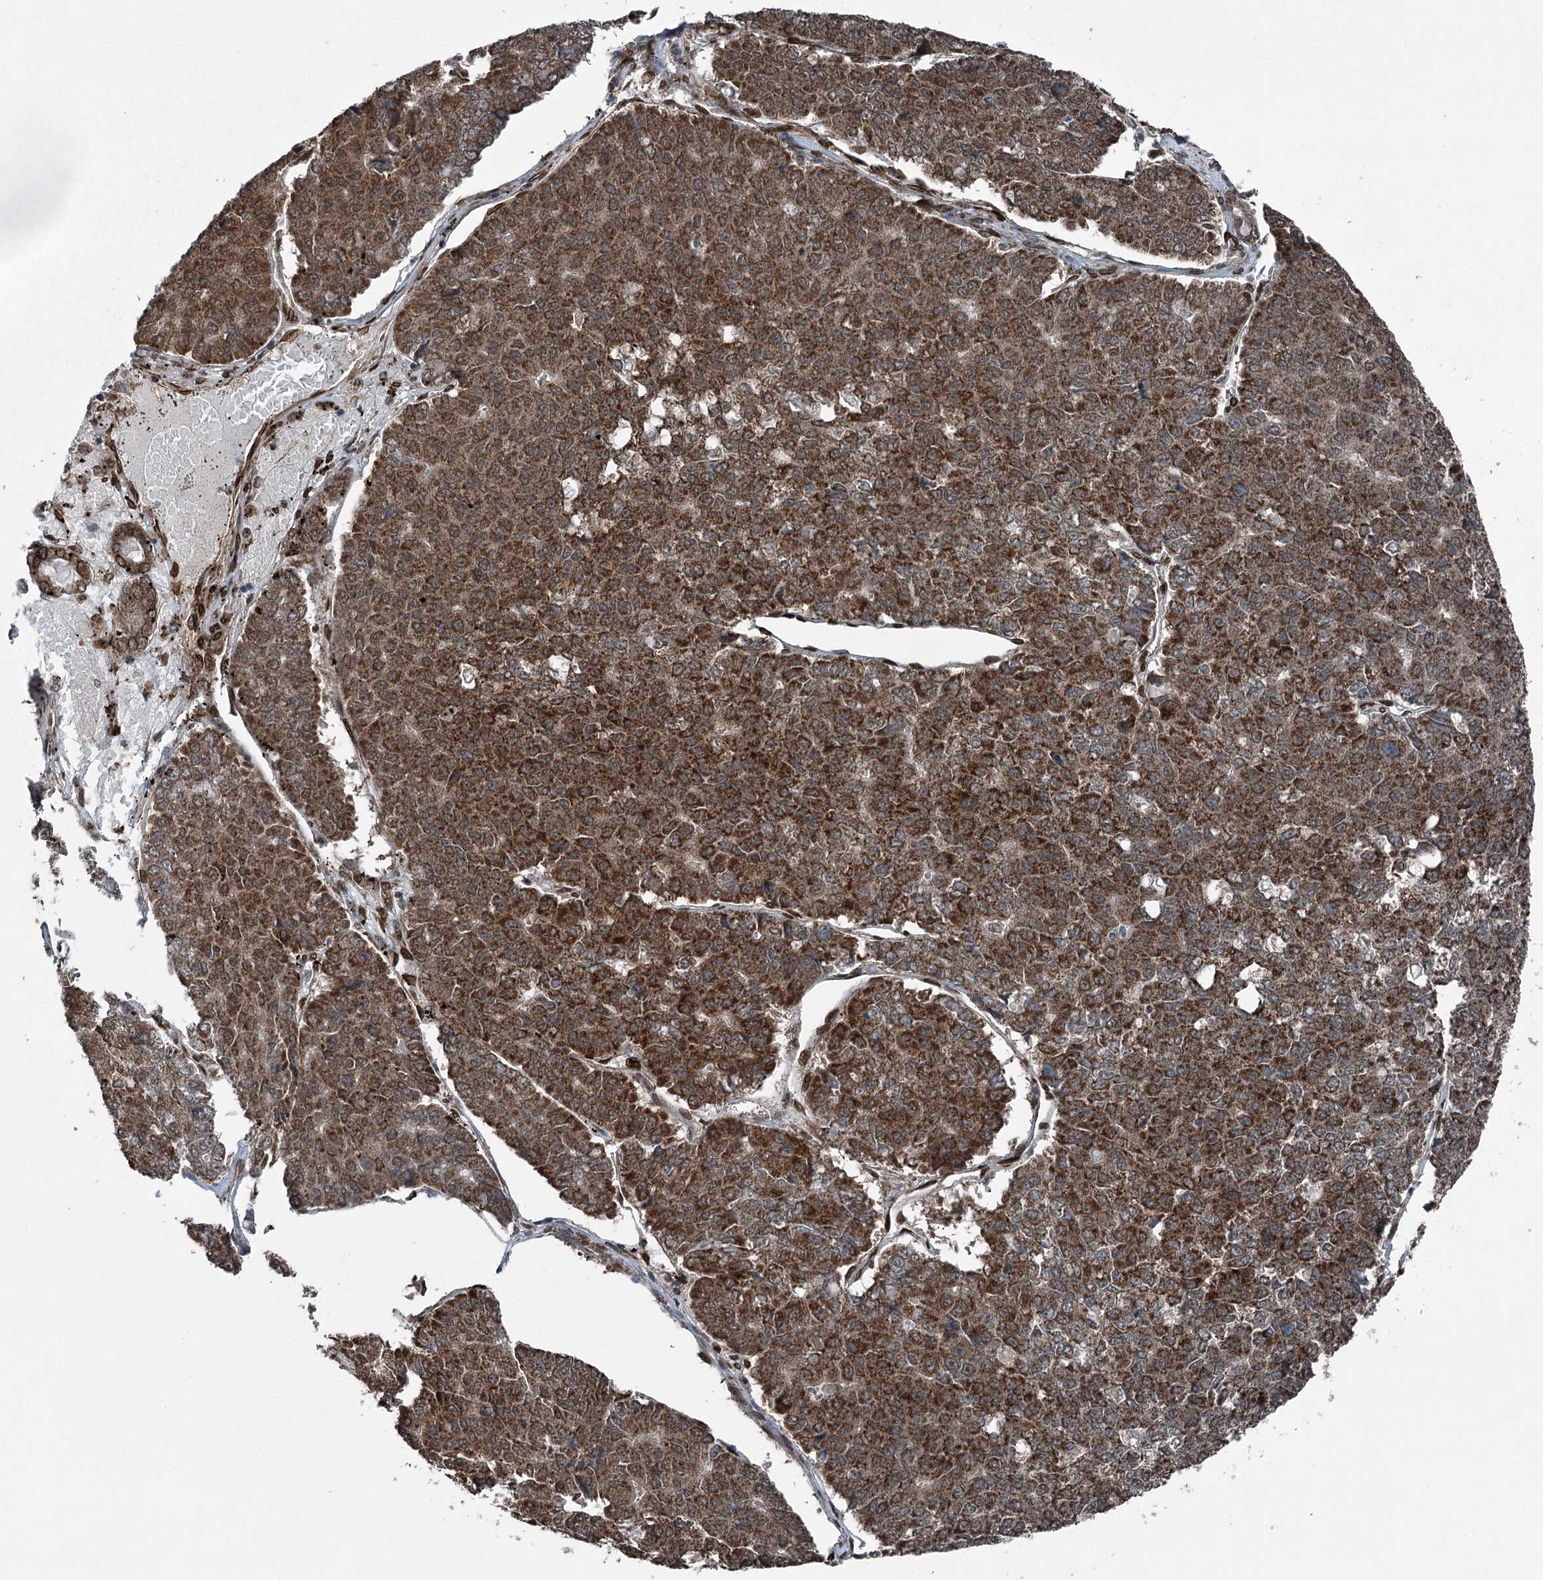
{"staining": {"intensity": "strong", "quantity": ">75%", "location": "cytoplasmic/membranous"}, "tissue": "pancreatic cancer", "cell_type": "Tumor cells", "image_type": "cancer", "snomed": [{"axis": "morphology", "description": "Adenocarcinoma, NOS"}, {"axis": "topography", "description": "Pancreas"}], "caption": "Pancreatic cancer stained with a protein marker displays strong staining in tumor cells.", "gene": "BCKDHA", "patient": {"sex": "male", "age": 50}}